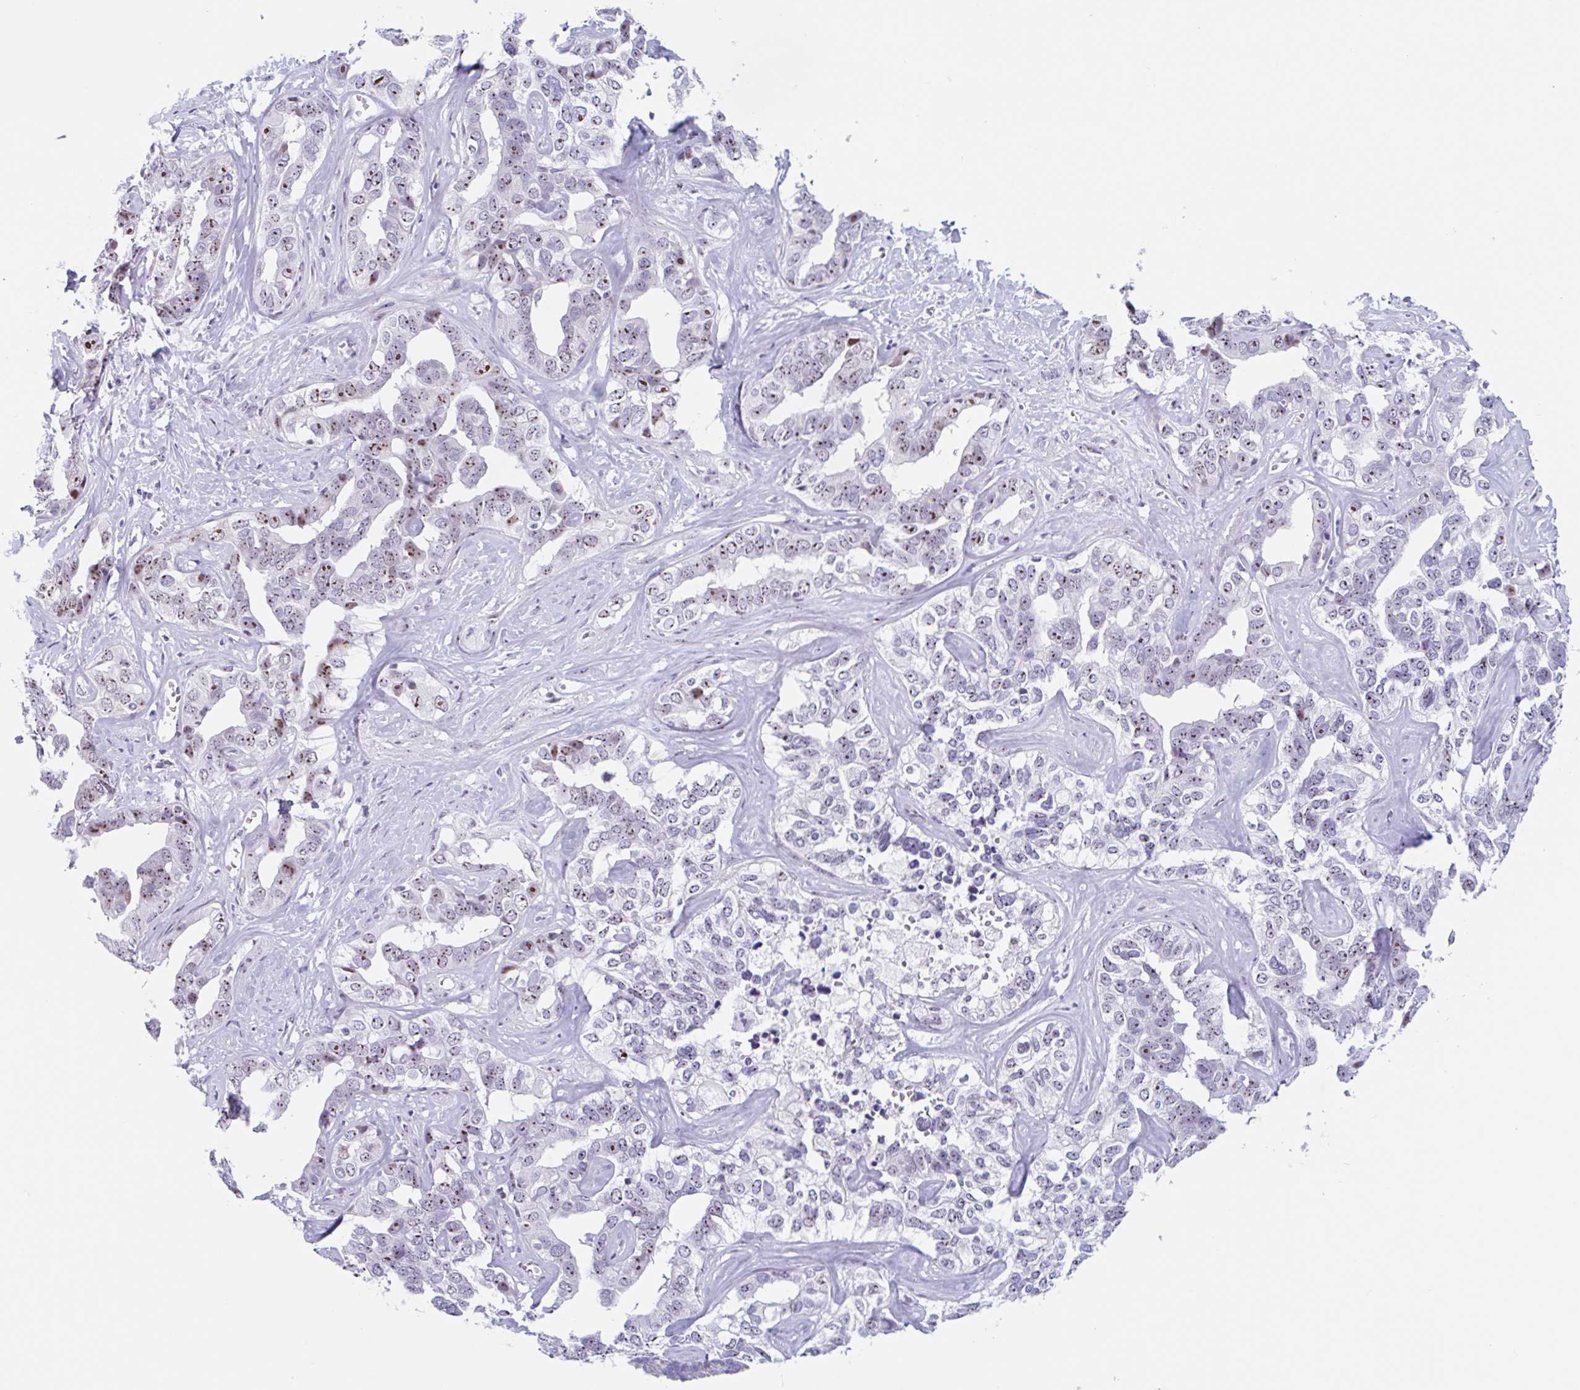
{"staining": {"intensity": "moderate", "quantity": ">75%", "location": "nuclear"}, "tissue": "liver cancer", "cell_type": "Tumor cells", "image_type": "cancer", "snomed": [{"axis": "morphology", "description": "Cholangiocarcinoma"}, {"axis": "topography", "description": "Liver"}], "caption": "Immunohistochemical staining of human cholangiocarcinoma (liver) exhibits medium levels of moderate nuclear expression in about >75% of tumor cells. (DAB = brown stain, brightfield microscopy at high magnification).", "gene": "LENG9", "patient": {"sex": "male", "age": 59}}